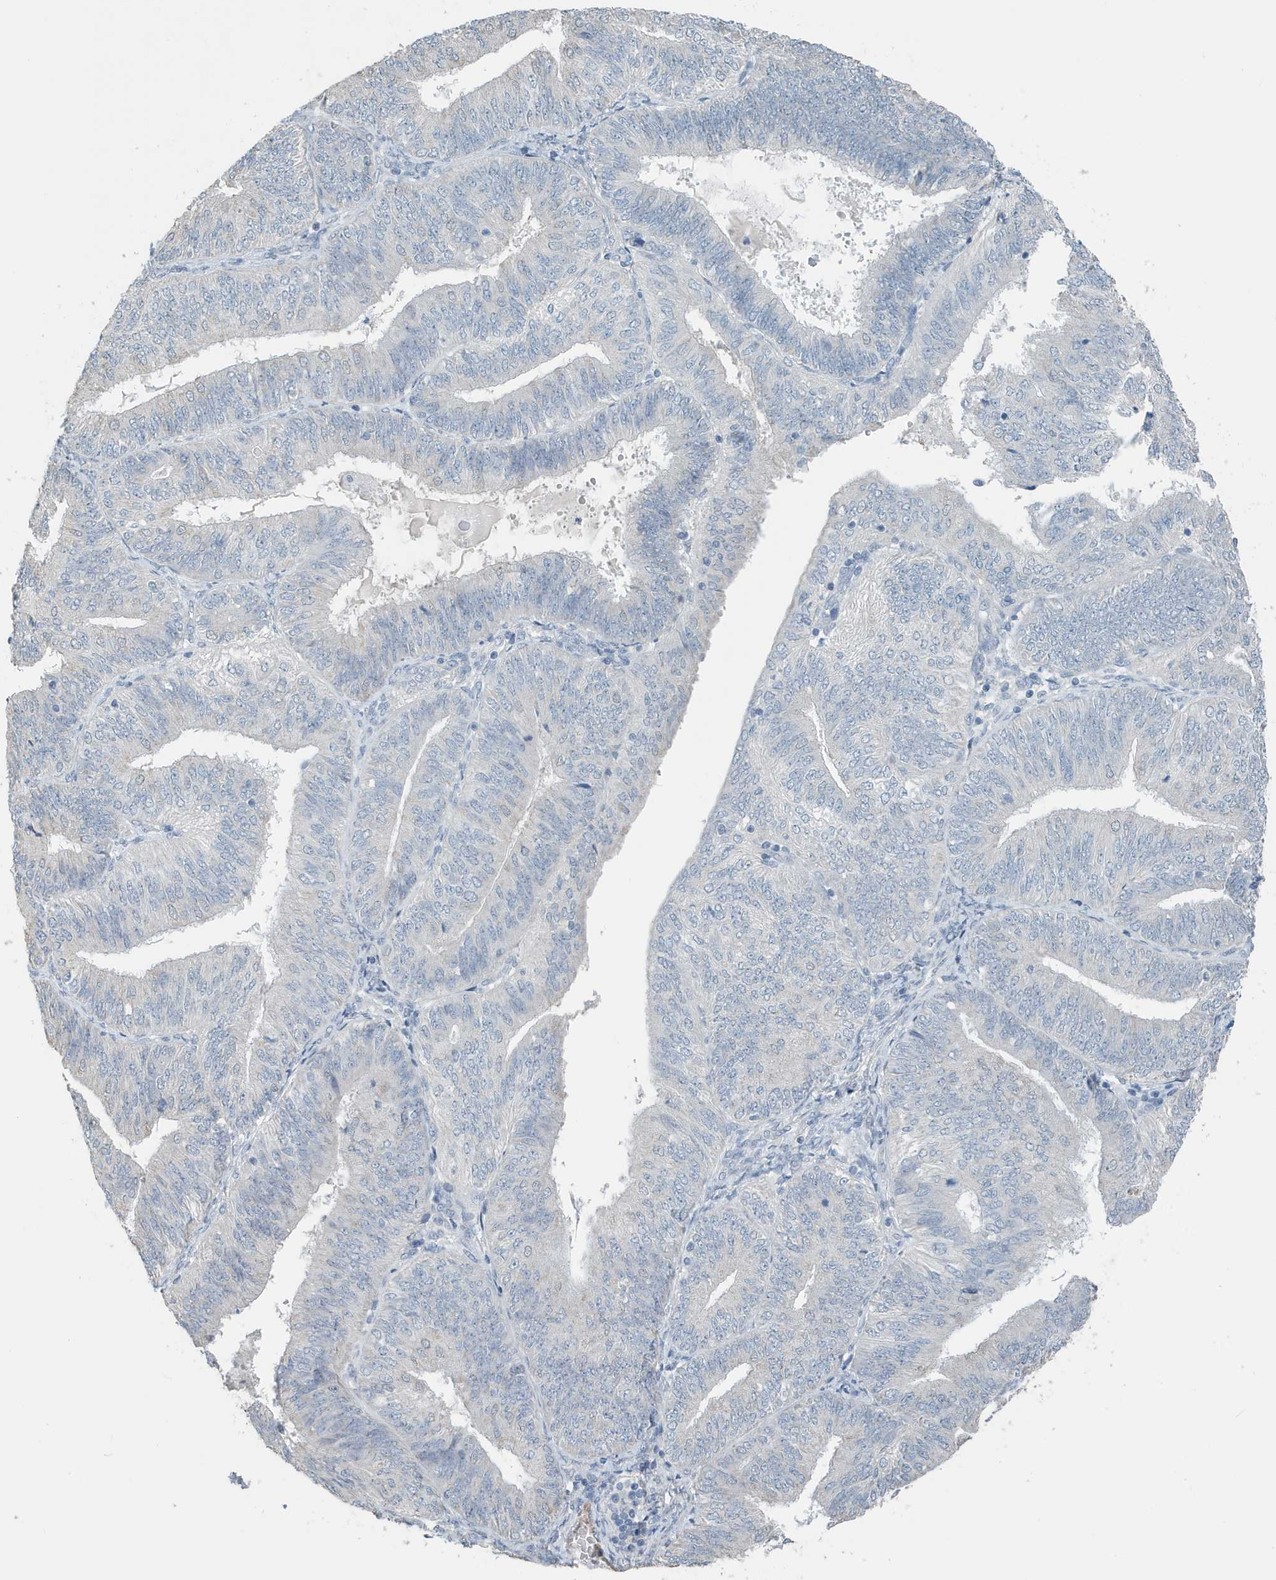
{"staining": {"intensity": "negative", "quantity": "none", "location": "none"}, "tissue": "endometrial cancer", "cell_type": "Tumor cells", "image_type": "cancer", "snomed": [{"axis": "morphology", "description": "Adenocarcinoma, NOS"}, {"axis": "topography", "description": "Endometrium"}], "caption": "DAB (3,3'-diaminobenzidine) immunohistochemical staining of endometrial cancer (adenocarcinoma) demonstrates no significant staining in tumor cells.", "gene": "UGT2B4", "patient": {"sex": "female", "age": 58}}